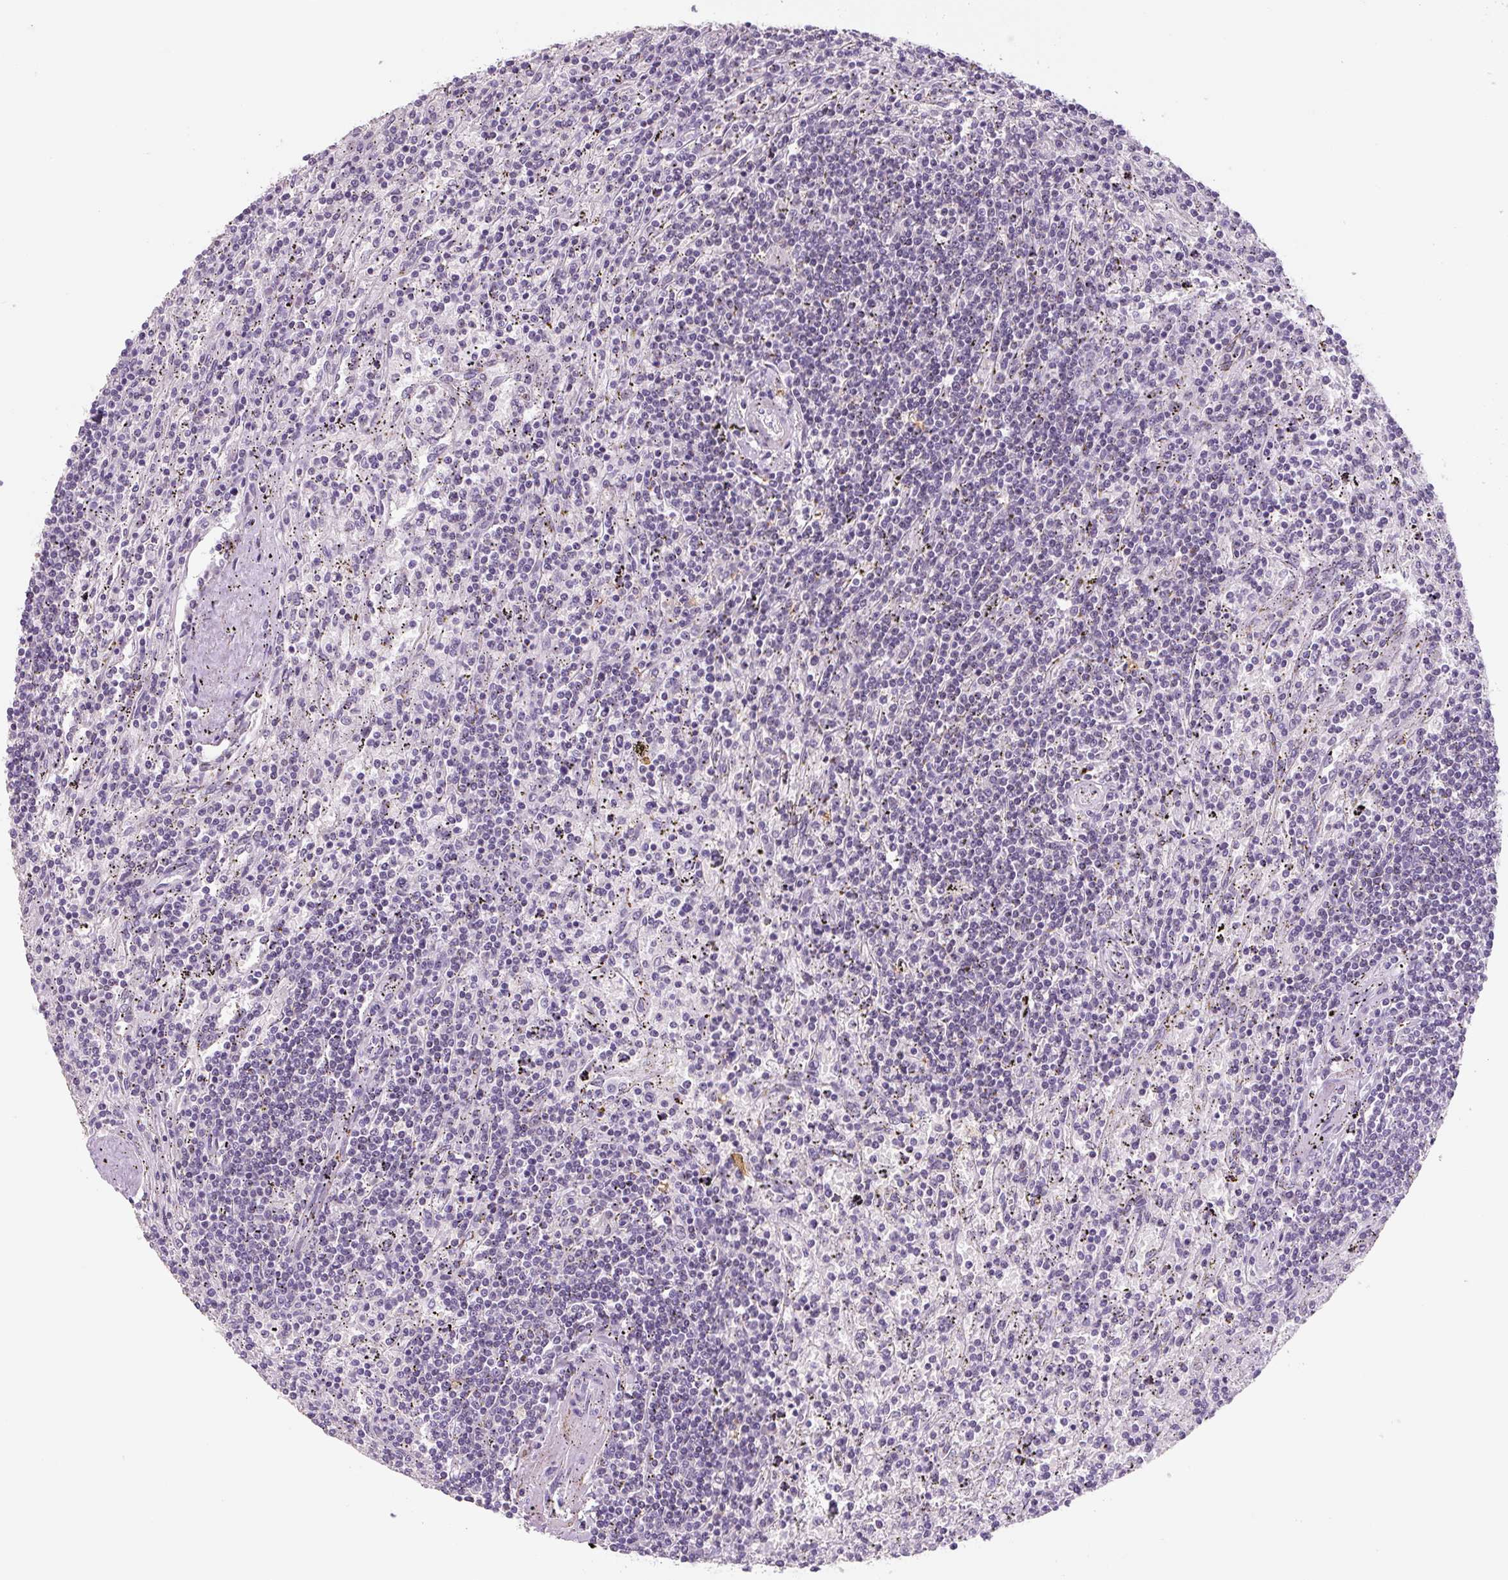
{"staining": {"intensity": "negative", "quantity": "none", "location": "none"}, "tissue": "lymphoma", "cell_type": "Tumor cells", "image_type": "cancer", "snomed": [{"axis": "morphology", "description": "Malignant lymphoma, non-Hodgkin's type, Low grade"}, {"axis": "topography", "description": "Spleen"}], "caption": "Human lymphoma stained for a protein using immunohistochemistry displays no expression in tumor cells.", "gene": "TNFRSF8", "patient": {"sex": "male", "age": 76}}